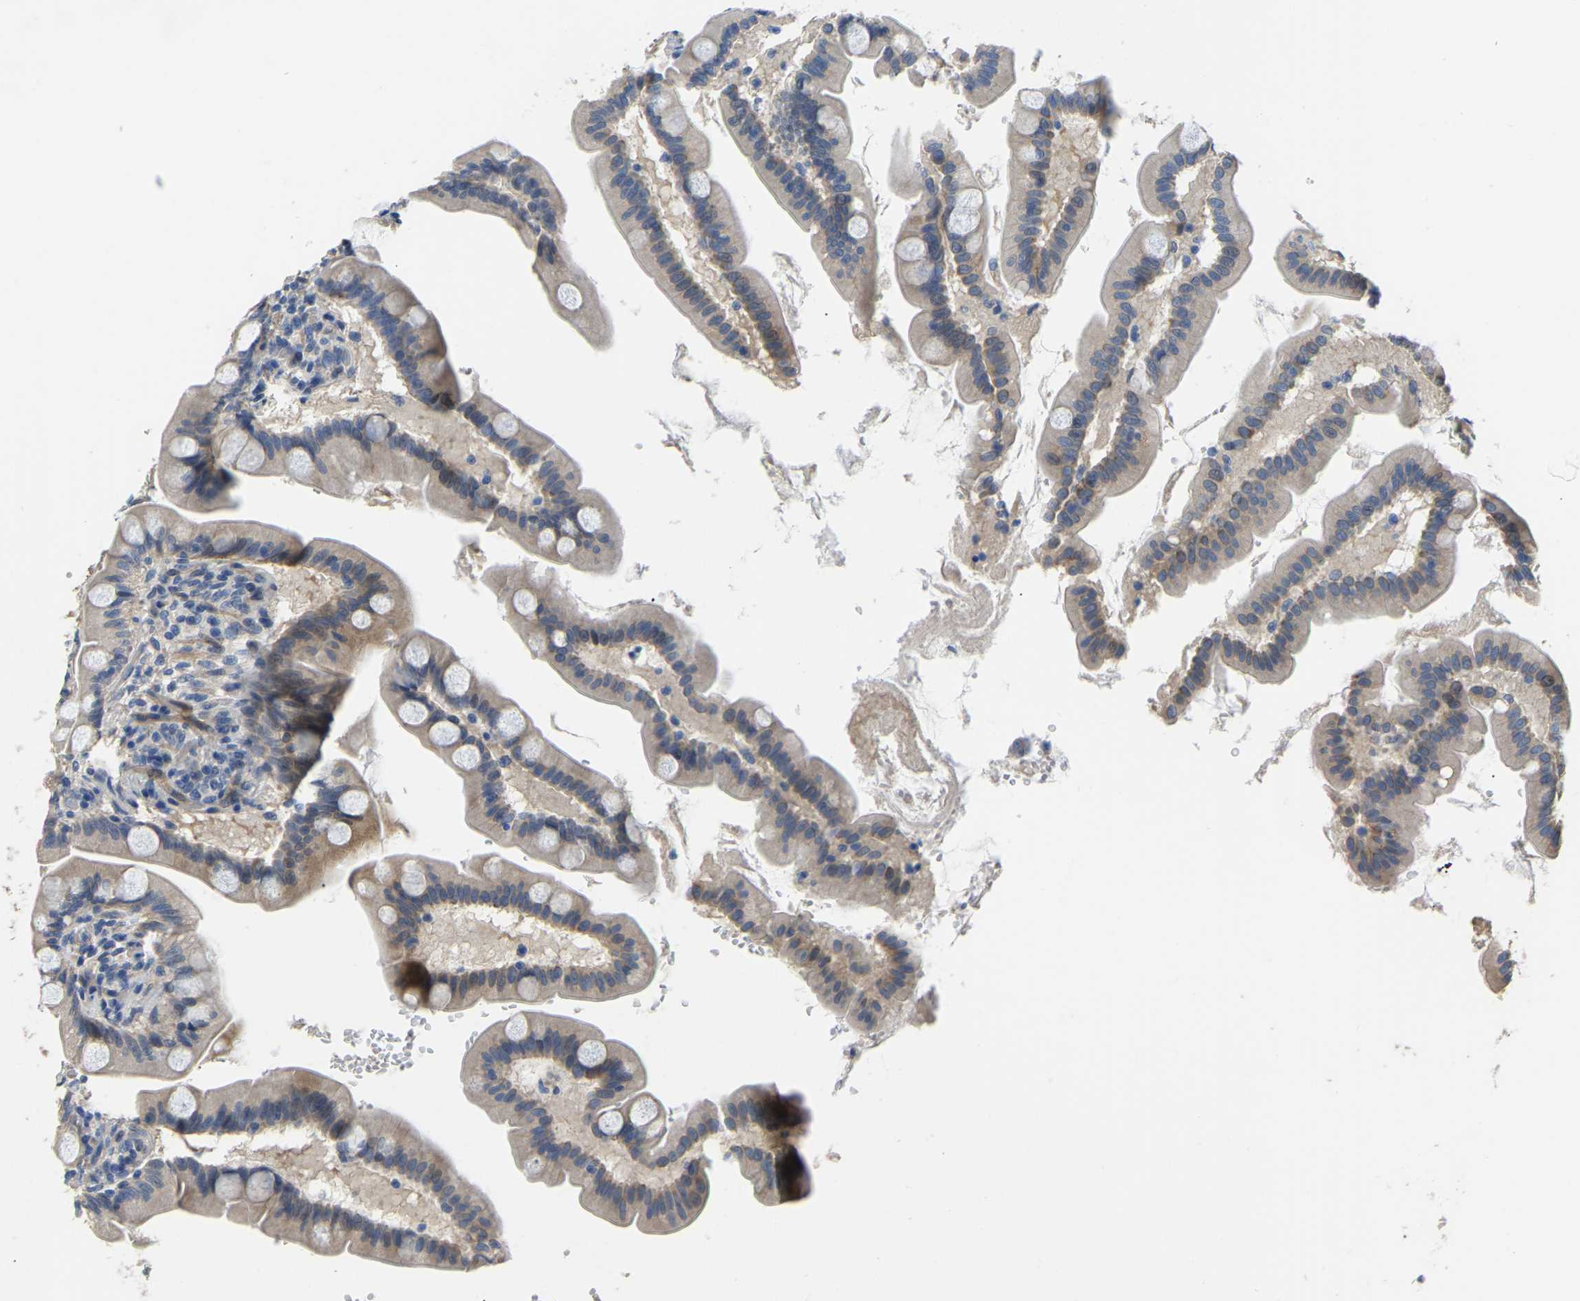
{"staining": {"intensity": "moderate", "quantity": "<25%", "location": "cytoplasmic/membranous"}, "tissue": "small intestine", "cell_type": "Glandular cells", "image_type": "normal", "snomed": [{"axis": "morphology", "description": "Normal tissue, NOS"}, {"axis": "topography", "description": "Small intestine"}], "caption": "Immunohistochemical staining of unremarkable small intestine shows low levels of moderate cytoplasmic/membranous positivity in approximately <25% of glandular cells. (DAB IHC with brightfield microscopy, high magnification).", "gene": "HIGD2B", "patient": {"sex": "female", "age": 56}}